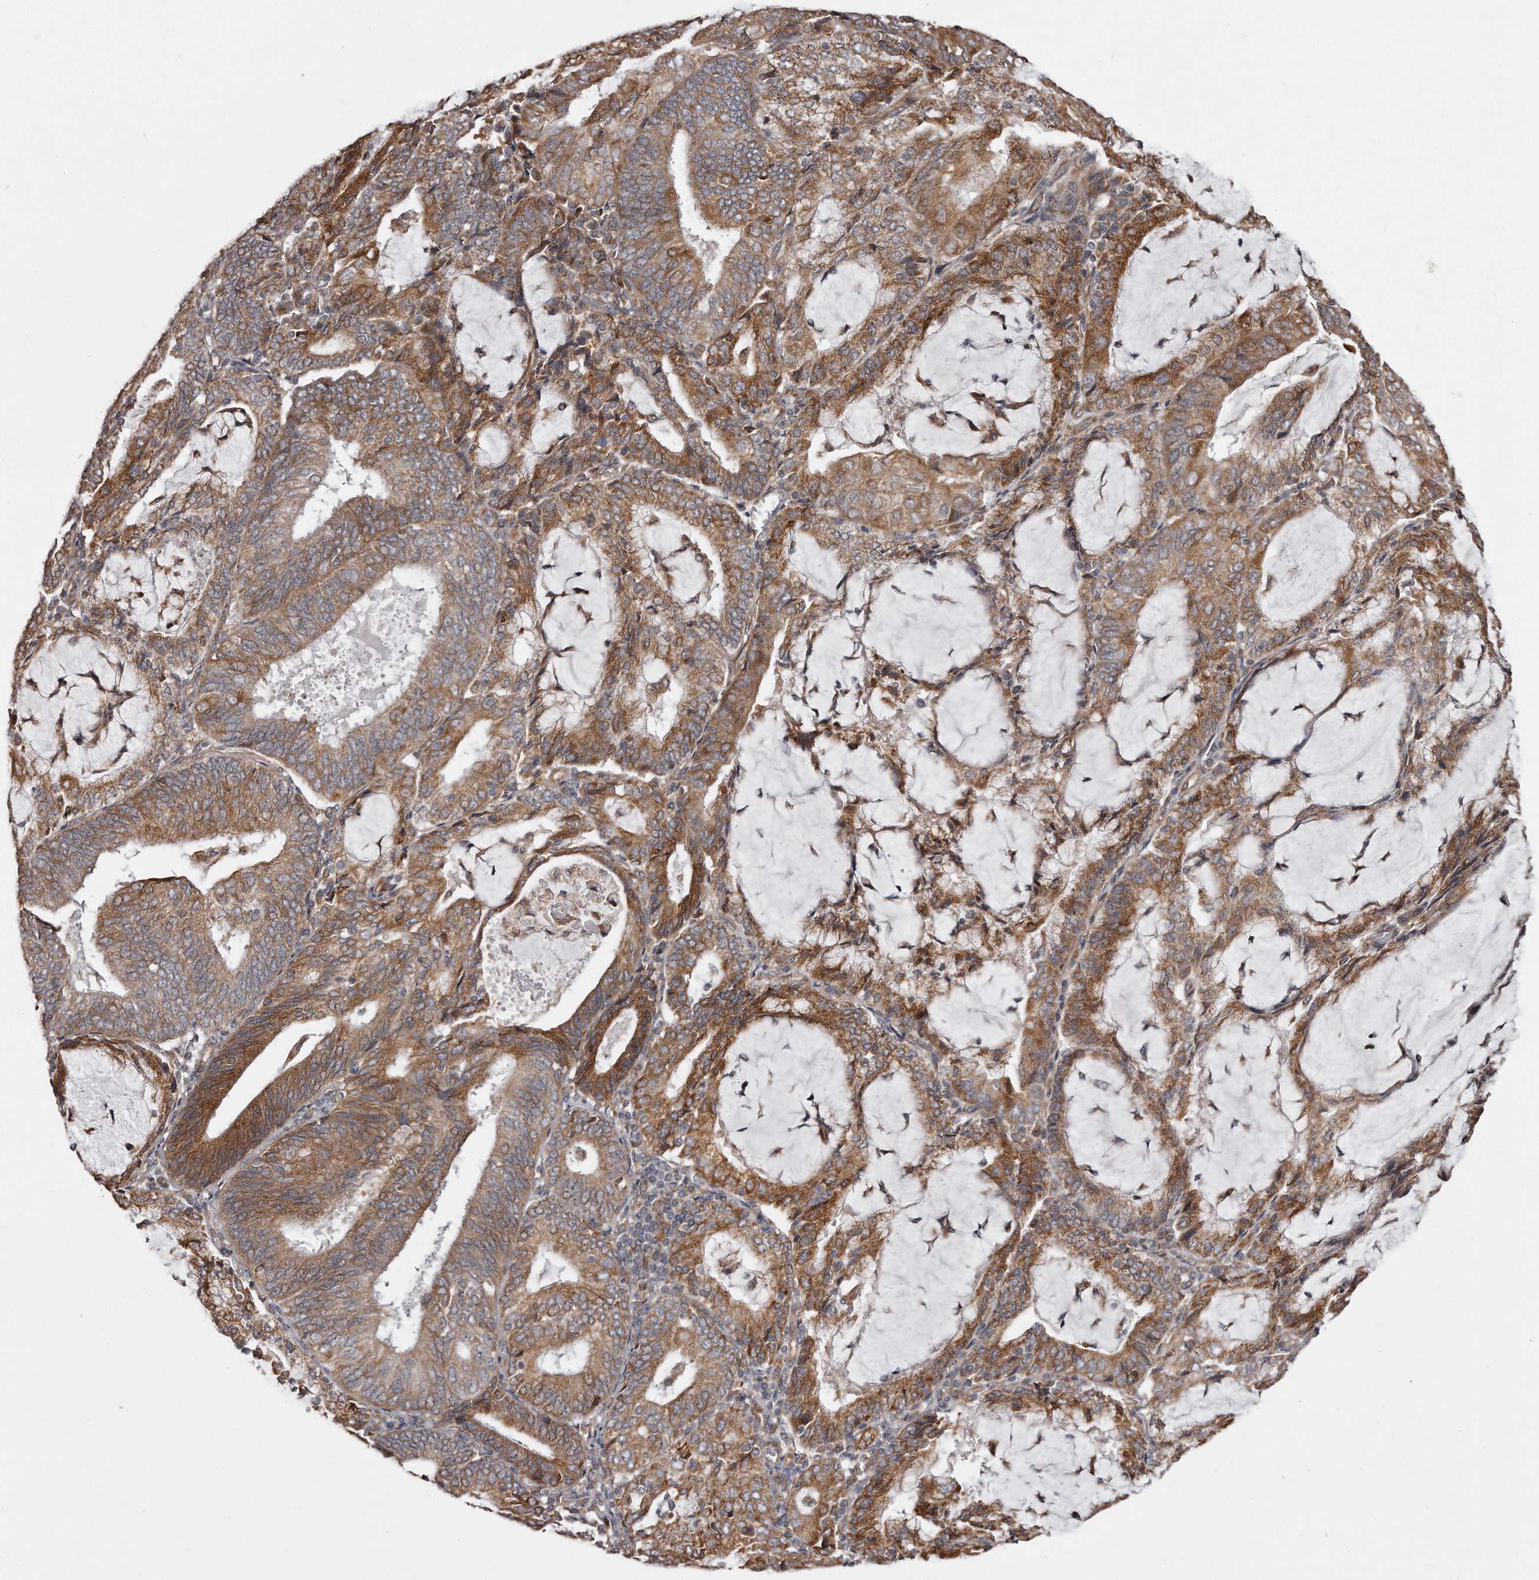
{"staining": {"intensity": "moderate", "quantity": ">75%", "location": "cytoplasmic/membranous"}, "tissue": "endometrial cancer", "cell_type": "Tumor cells", "image_type": "cancer", "snomed": [{"axis": "morphology", "description": "Adenocarcinoma, NOS"}, {"axis": "topography", "description": "Endometrium"}], "caption": "Moderate cytoplasmic/membranous protein expression is present in about >75% of tumor cells in adenocarcinoma (endometrial). The staining is performed using DAB brown chromogen to label protein expression. The nuclei are counter-stained blue using hematoxylin.", "gene": "TRAPPC14", "patient": {"sex": "female", "age": 81}}